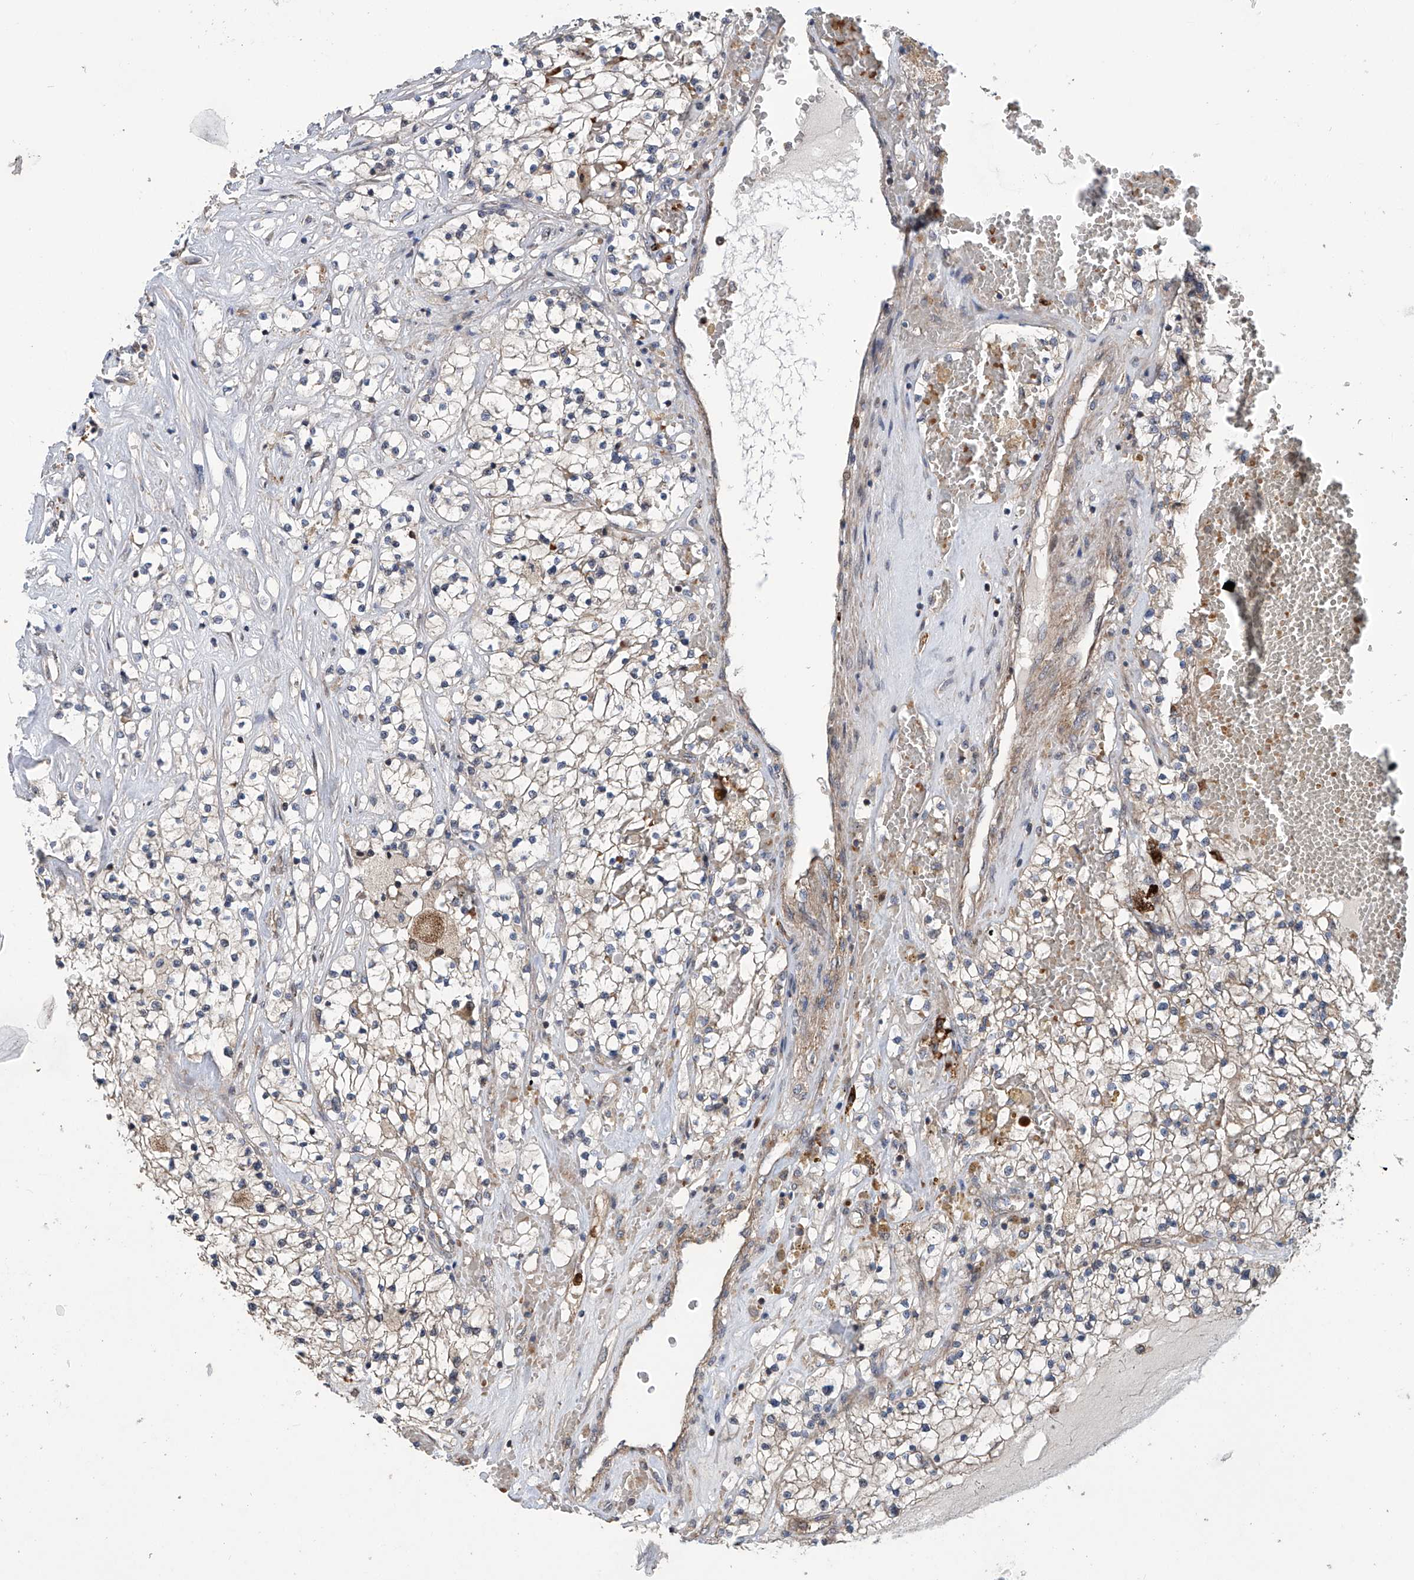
{"staining": {"intensity": "negative", "quantity": "none", "location": "none"}, "tissue": "renal cancer", "cell_type": "Tumor cells", "image_type": "cancer", "snomed": [{"axis": "morphology", "description": "Normal tissue, NOS"}, {"axis": "morphology", "description": "Adenocarcinoma, NOS"}, {"axis": "topography", "description": "Kidney"}], "caption": "DAB immunohistochemical staining of adenocarcinoma (renal) demonstrates no significant staining in tumor cells.", "gene": "EIF2D", "patient": {"sex": "male", "age": 68}}